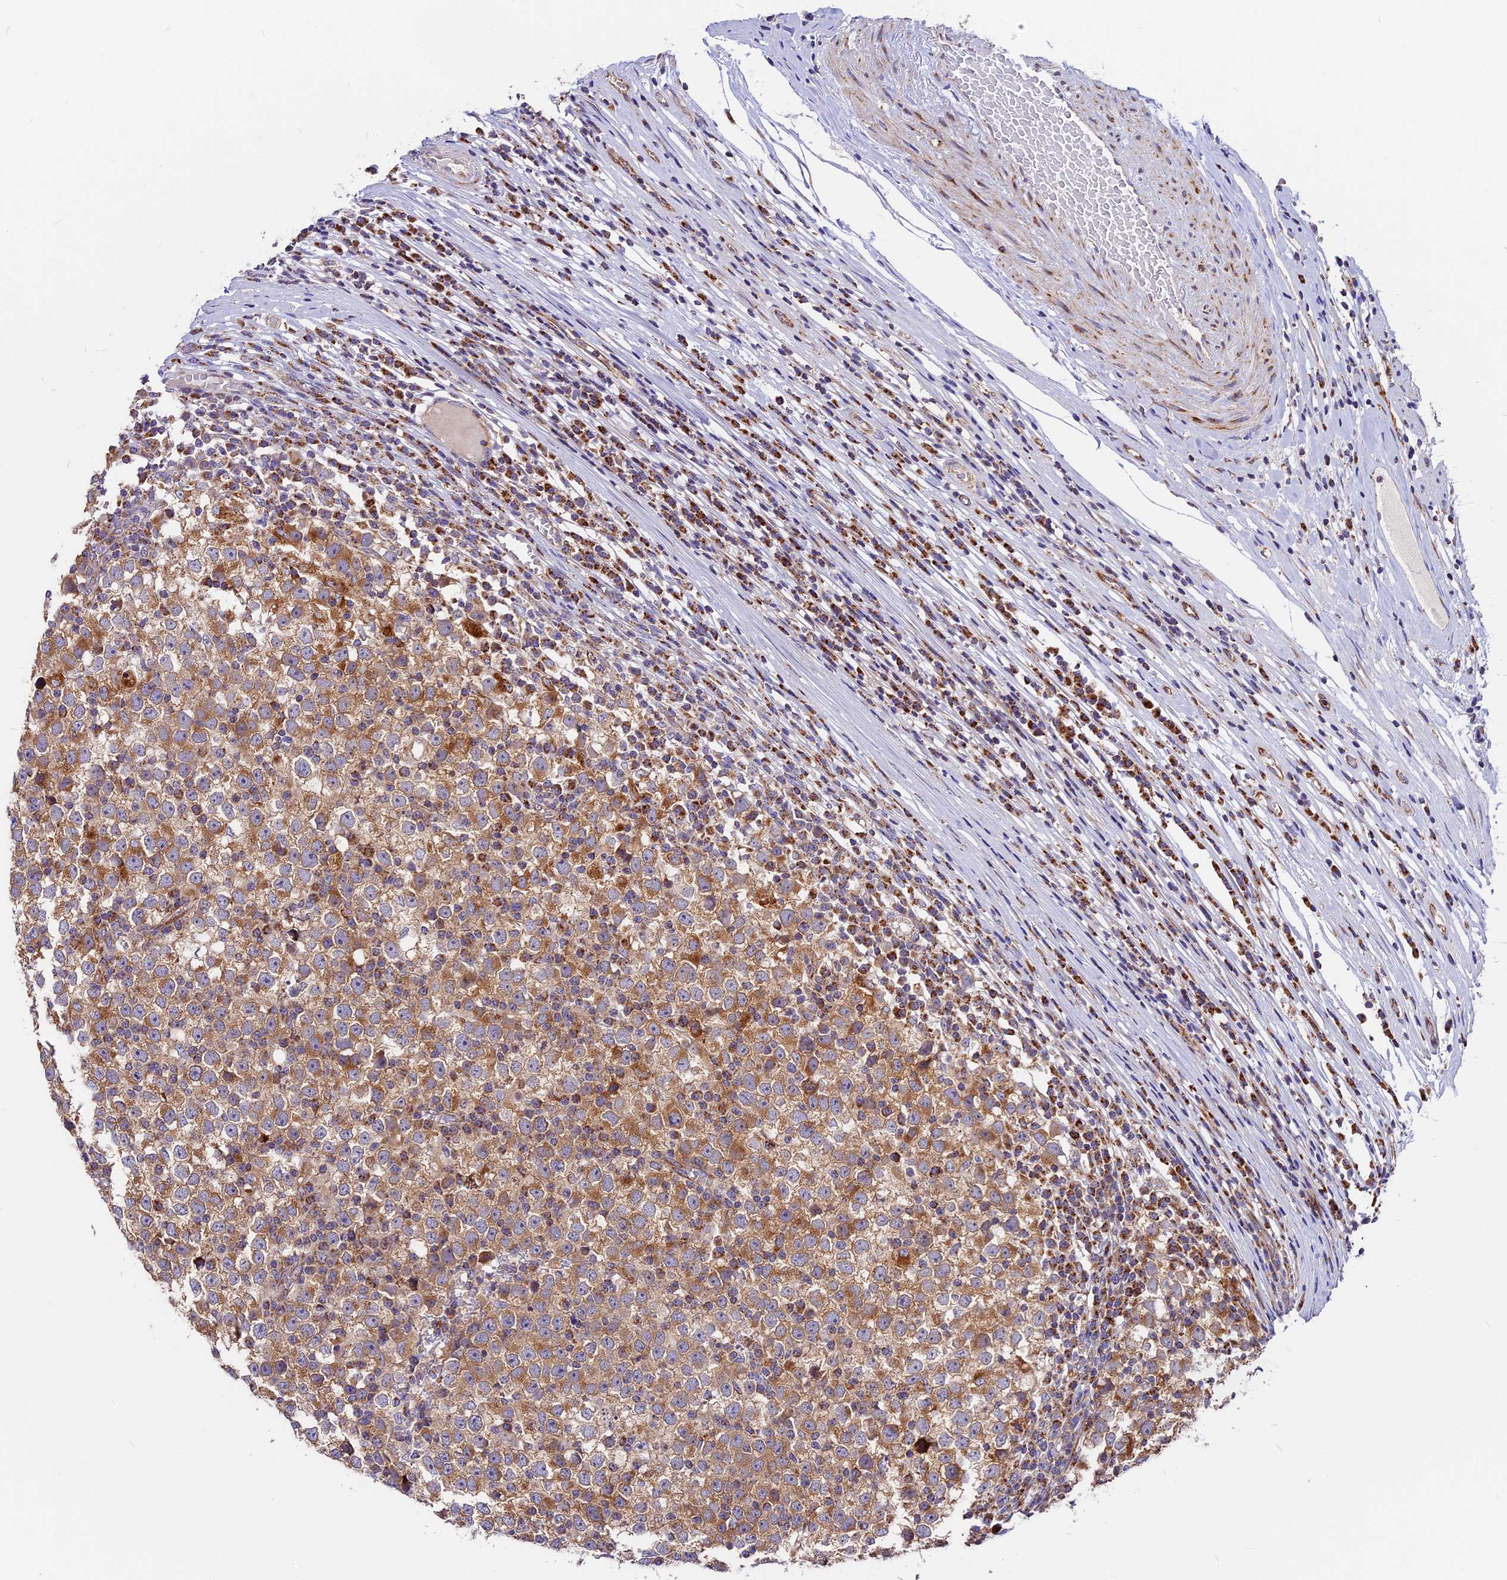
{"staining": {"intensity": "moderate", "quantity": ">75%", "location": "cytoplasmic/membranous"}, "tissue": "testis cancer", "cell_type": "Tumor cells", "image_type": "cancer", "snomed": [{"axis": "morphology", "description": "Seminoma, NOS"}, {"axis": "topography", "description": "Testis"}], "caption": "IHC of testis seminoma displays medium levels of moderate cytoplasmic/membranous expression in about >75% of tumor cells.", "gene": "MRAS", "patient": {"sex": "male", "age": 65}}